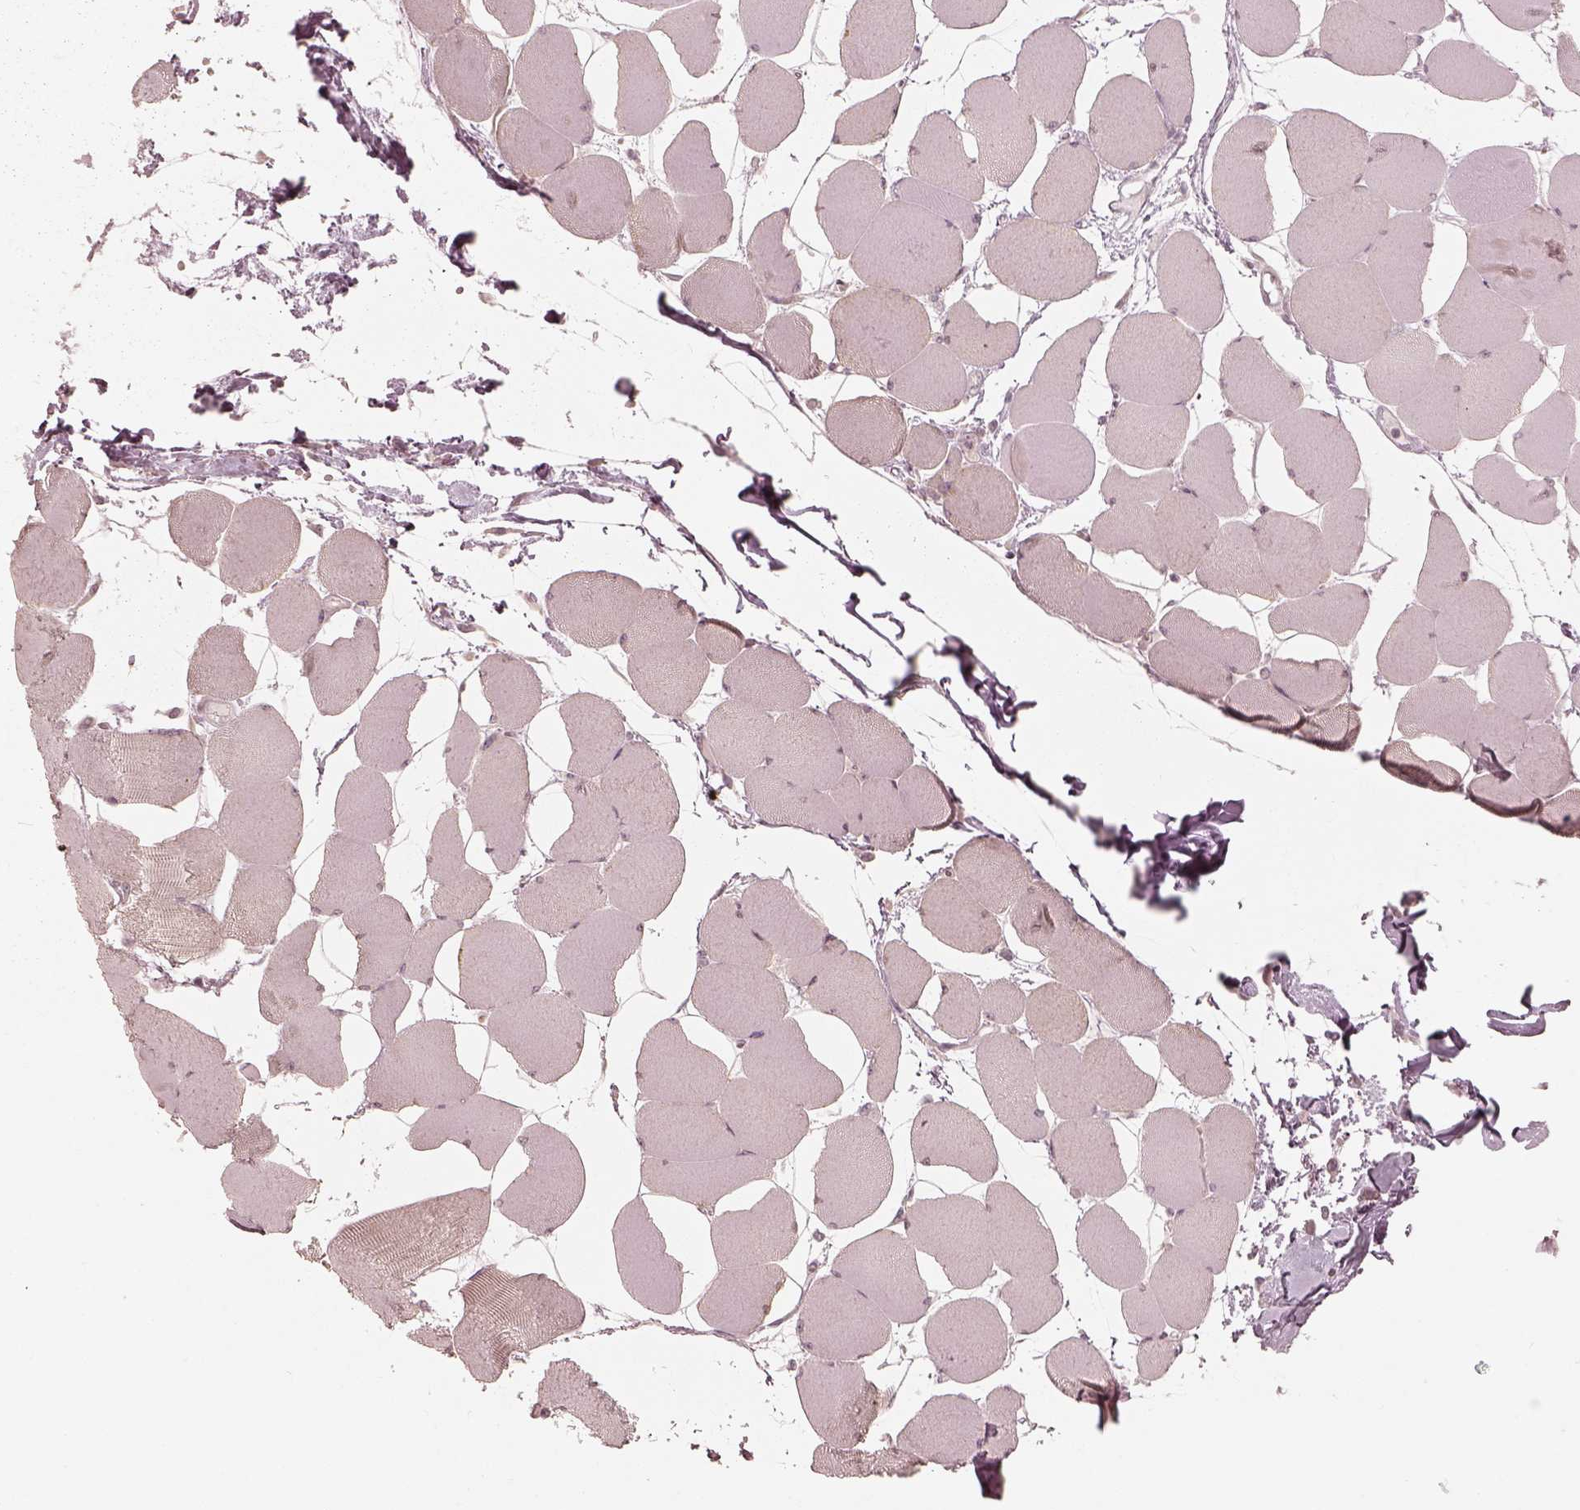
{"staining": {"intensity": "weak", "quantity": "<25%", "location": "cytoplasmic/membranous"}, "tissue": "skeletal muscle", "cell_type": "Myocytes", "image_type": "normal", "snomed": [{"axis": "morphology", "description": "Normal tissue, NOS"}, {"axis": "topography", "description": "Skeletal muscle"}], "caption": "An image of human skeletal muscle is negative for staining in myocytes. Brightfield microscopy of immunohistochemistry (IHC) stained with DAB (brown) and hematoxylin (blue), captured at high magnification.", "gene": "ACACB", "patient": {"sex": "female", "age": 75}}